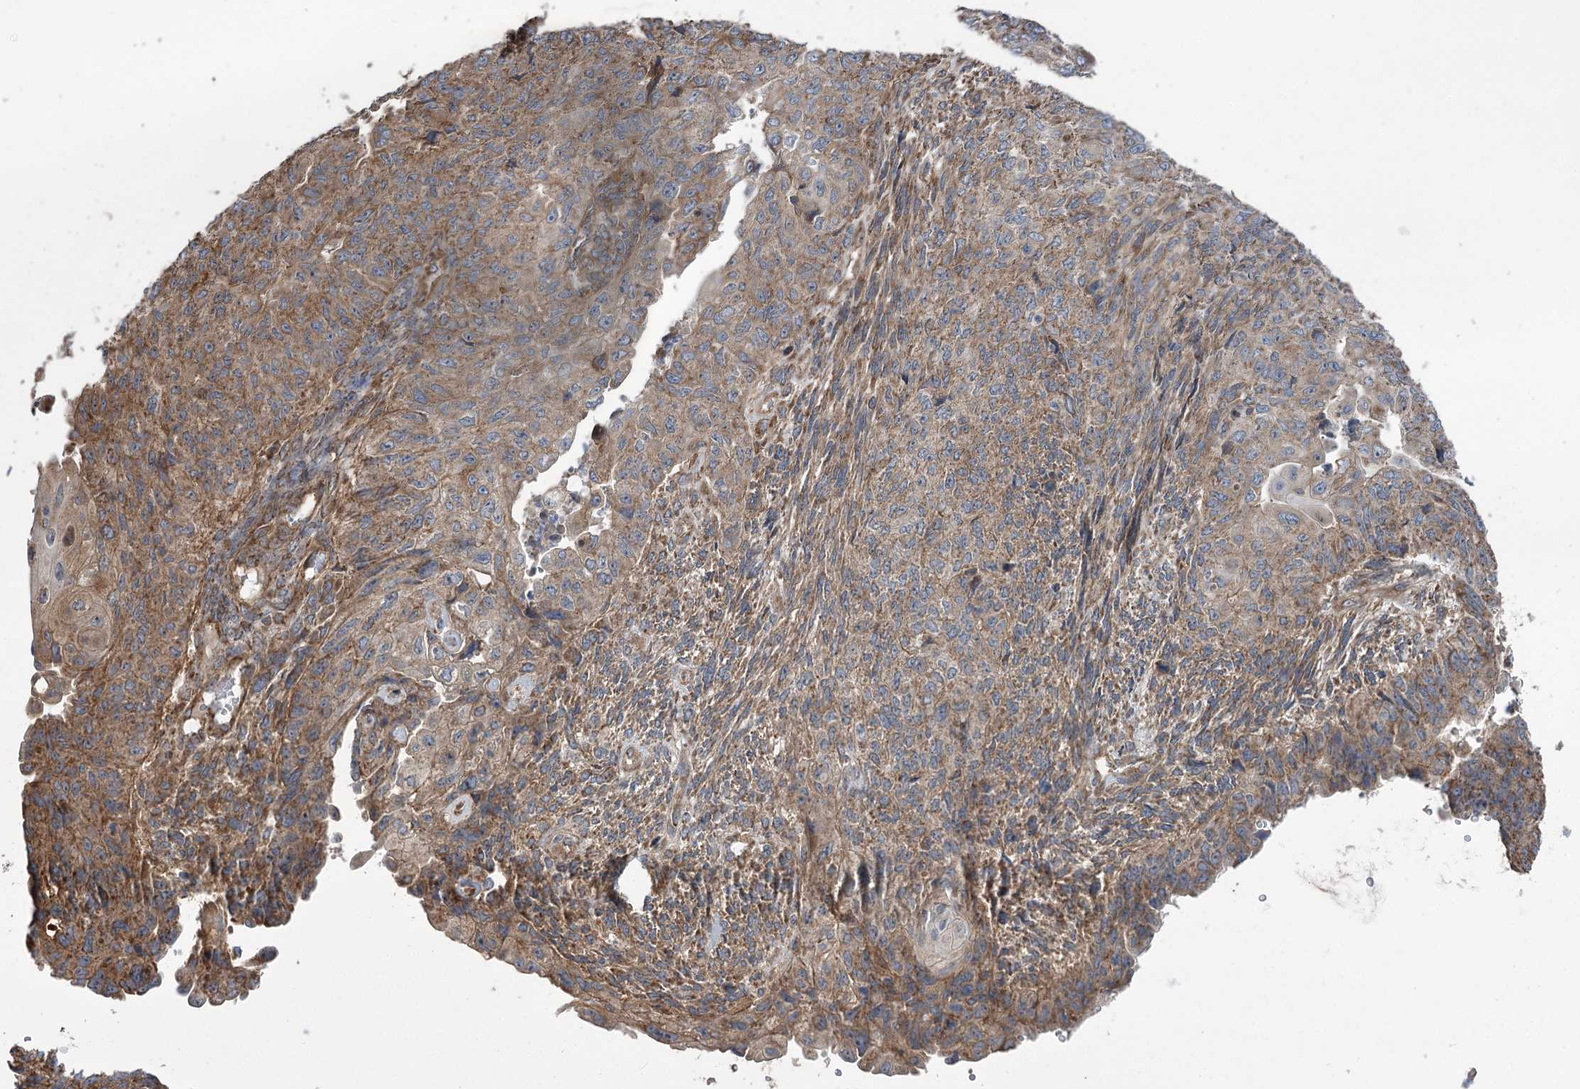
{"staining": {"intensity": "moderate", "quantity": ">75%", "location": "cytoplasmic/membranous"}, "tissue": "endometrial cancer", "cell_type": "Tumor cells", "image_type": "cancer", "snomed": [{"axis": "morphology", "description": "Adenocarcinoma, NOS"}, {"axis": "topography", "description": "Endometrium"}], "caption": "Protein staining reveals moderate cytoplasmic/membranous positivity in approximately >75% of tumor cells in endometrial cancer (adenocarcinoma). (DAB (3,3'-diaminobenzidine) IHC with brightfield microscopy, high magnification).", "gene": "RWDD4", "patient": {"sex": "female", "age": 32}}